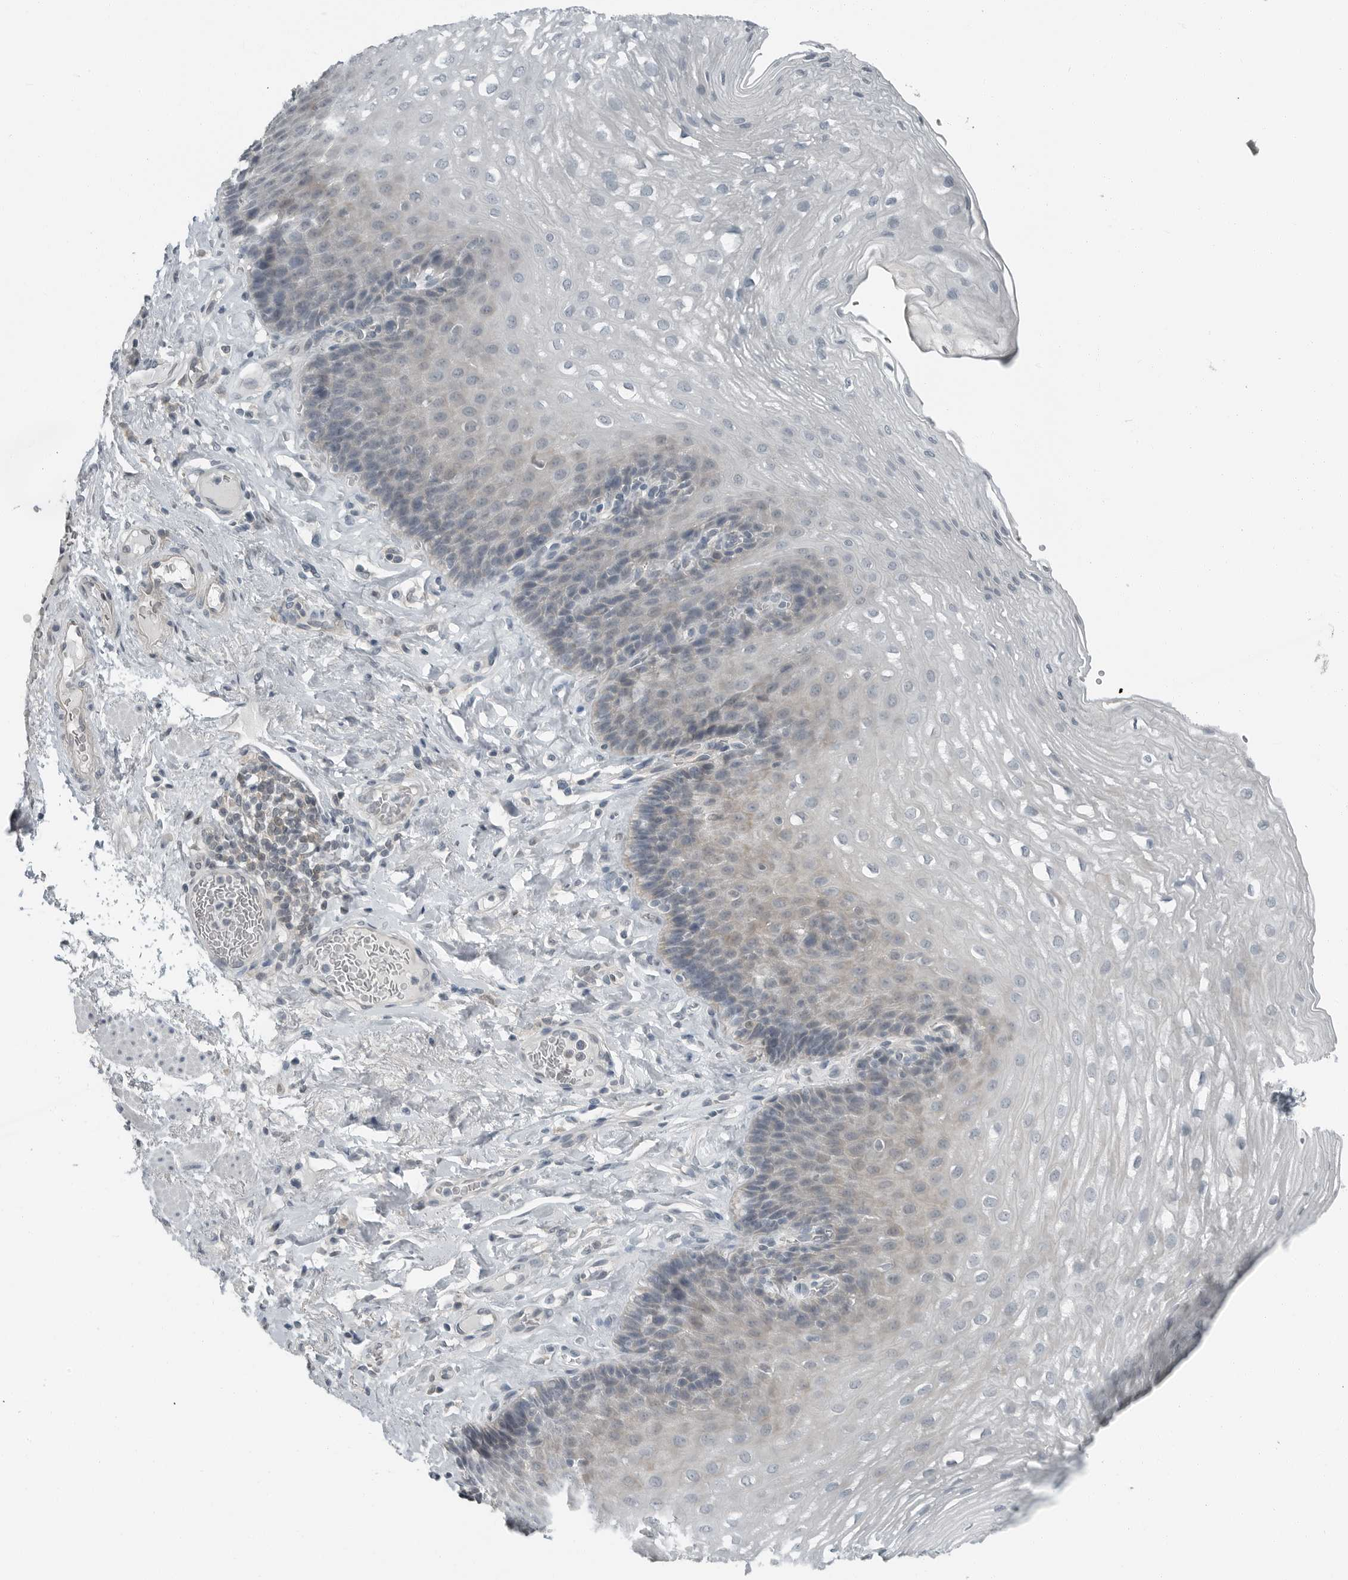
{"staining": {"intensity": "weak", "quantity": "<25%", "location": "cytoplasmic/membranous"}, "tissue": "esophagus", "cell_type": "Squamous epithelial cells", "image_type": "normal", "snomed": [{"axis": "morphology", "description": "Normal tissue, NOS"}, {"axis": "topography", "description": "Esophagus"}], "caption": "The immunohistochemistry (IHC) photomicrograph has no significant positivity in squamous epithelial cells of esophagus.", "gene": "ENSG00000286112", "patient": {"sex": "female", "age": 66}}